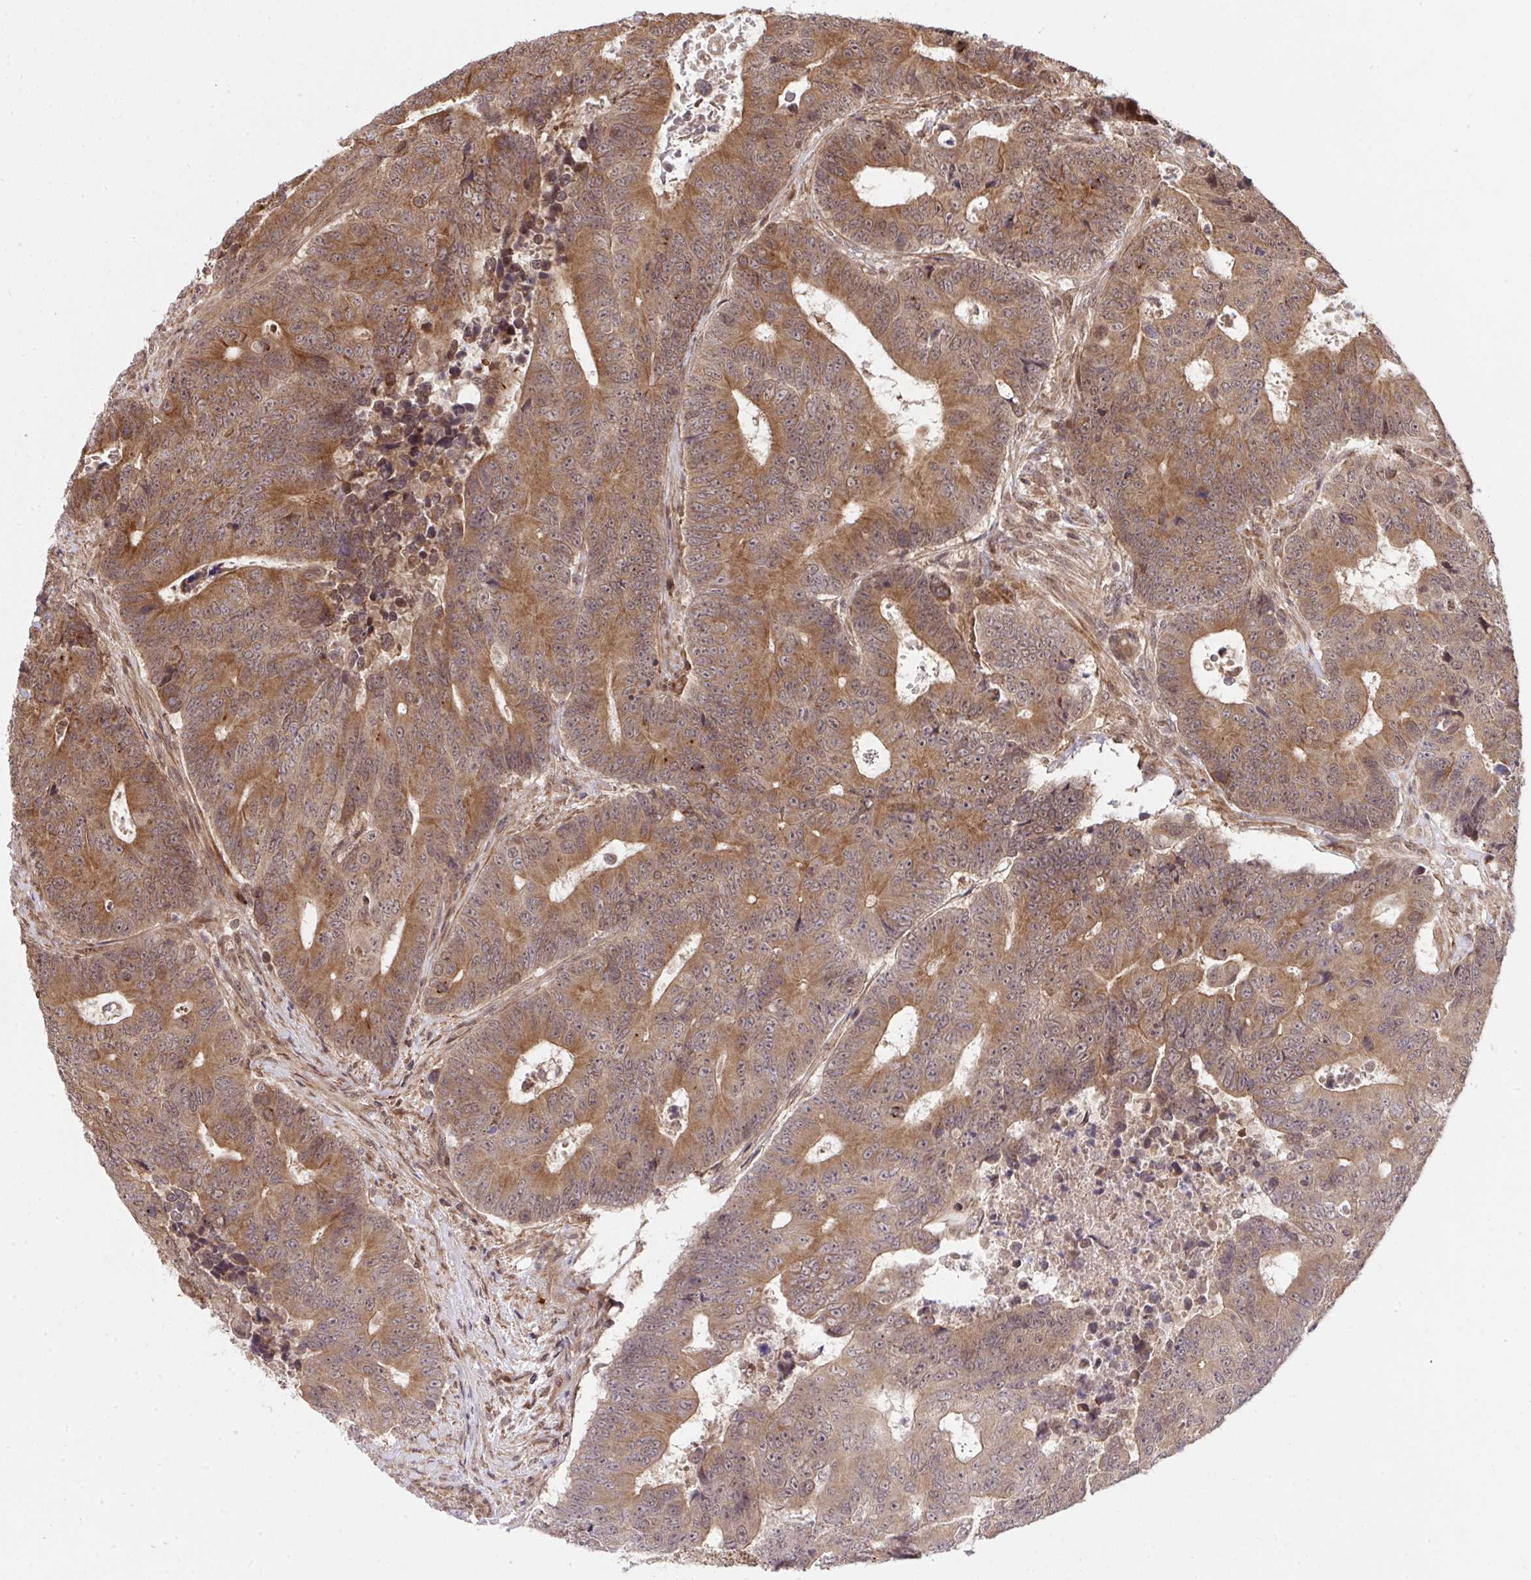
{"staining": {"intensity": "moderate", "quantity": ">75%", "location": "cytoplasmic/membranous"}, "tissue": "colorectal cancer", "cell_type": "Tumor cells", "image_type": "cancer", "snomed": [{"axis": "morphology", "description": "Adenocarcinoma, NOS"}, {"axis": "topography", "description": "Colon"}], "caption": "Protein expression analysis of colorectal cancer reveals moderate cytoplasmic/membranous positivity in about >75% of tumor cells. (DAB (3,3'-diaminobenzidine) IHC, brown staining for protein, blue staining for nuclei).", "gene": "ERI1", "patient": {"sex": "female", "age": 48}}